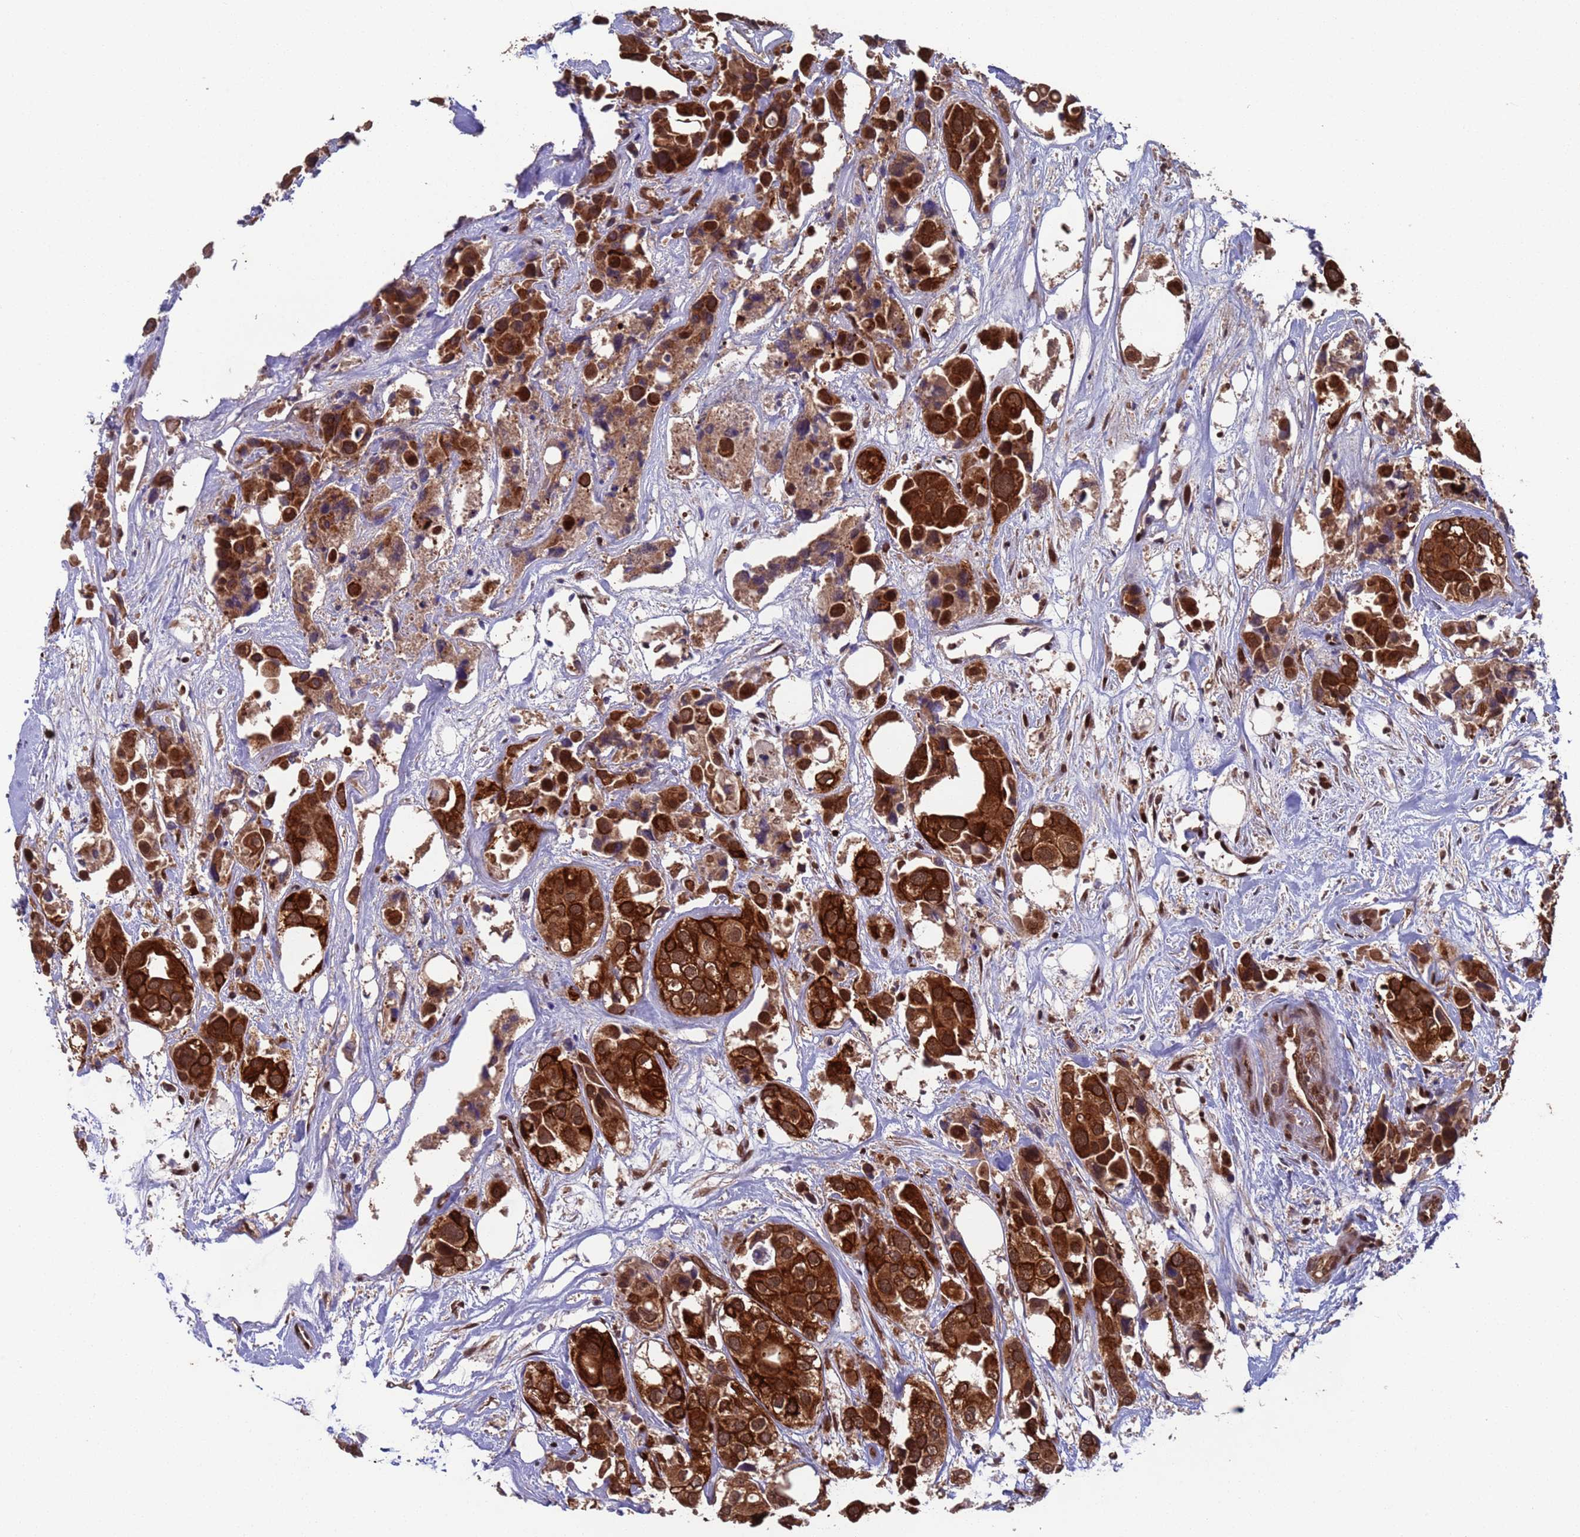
{"staining": {"intensity": "strong", "quantity": ">75%", "location": "cytoplasmic/membranous"}, "tissue": "urothelial cancer", "cell_type": "Tumor cells", "image_type": "cancer", "snomed": [{"axis": "morphology", "description": "Urothelial carcinoma, High grade"}, {"axis": "topography", "description": "Urinary bladder"}], "caption": "Urothelial cancer tissue reveals strong cytoplasmic/membranous positivity in approximately >75% of tumor cells", "gene": "FUBP3", "patient": {"sex": "male", "age": 64}}